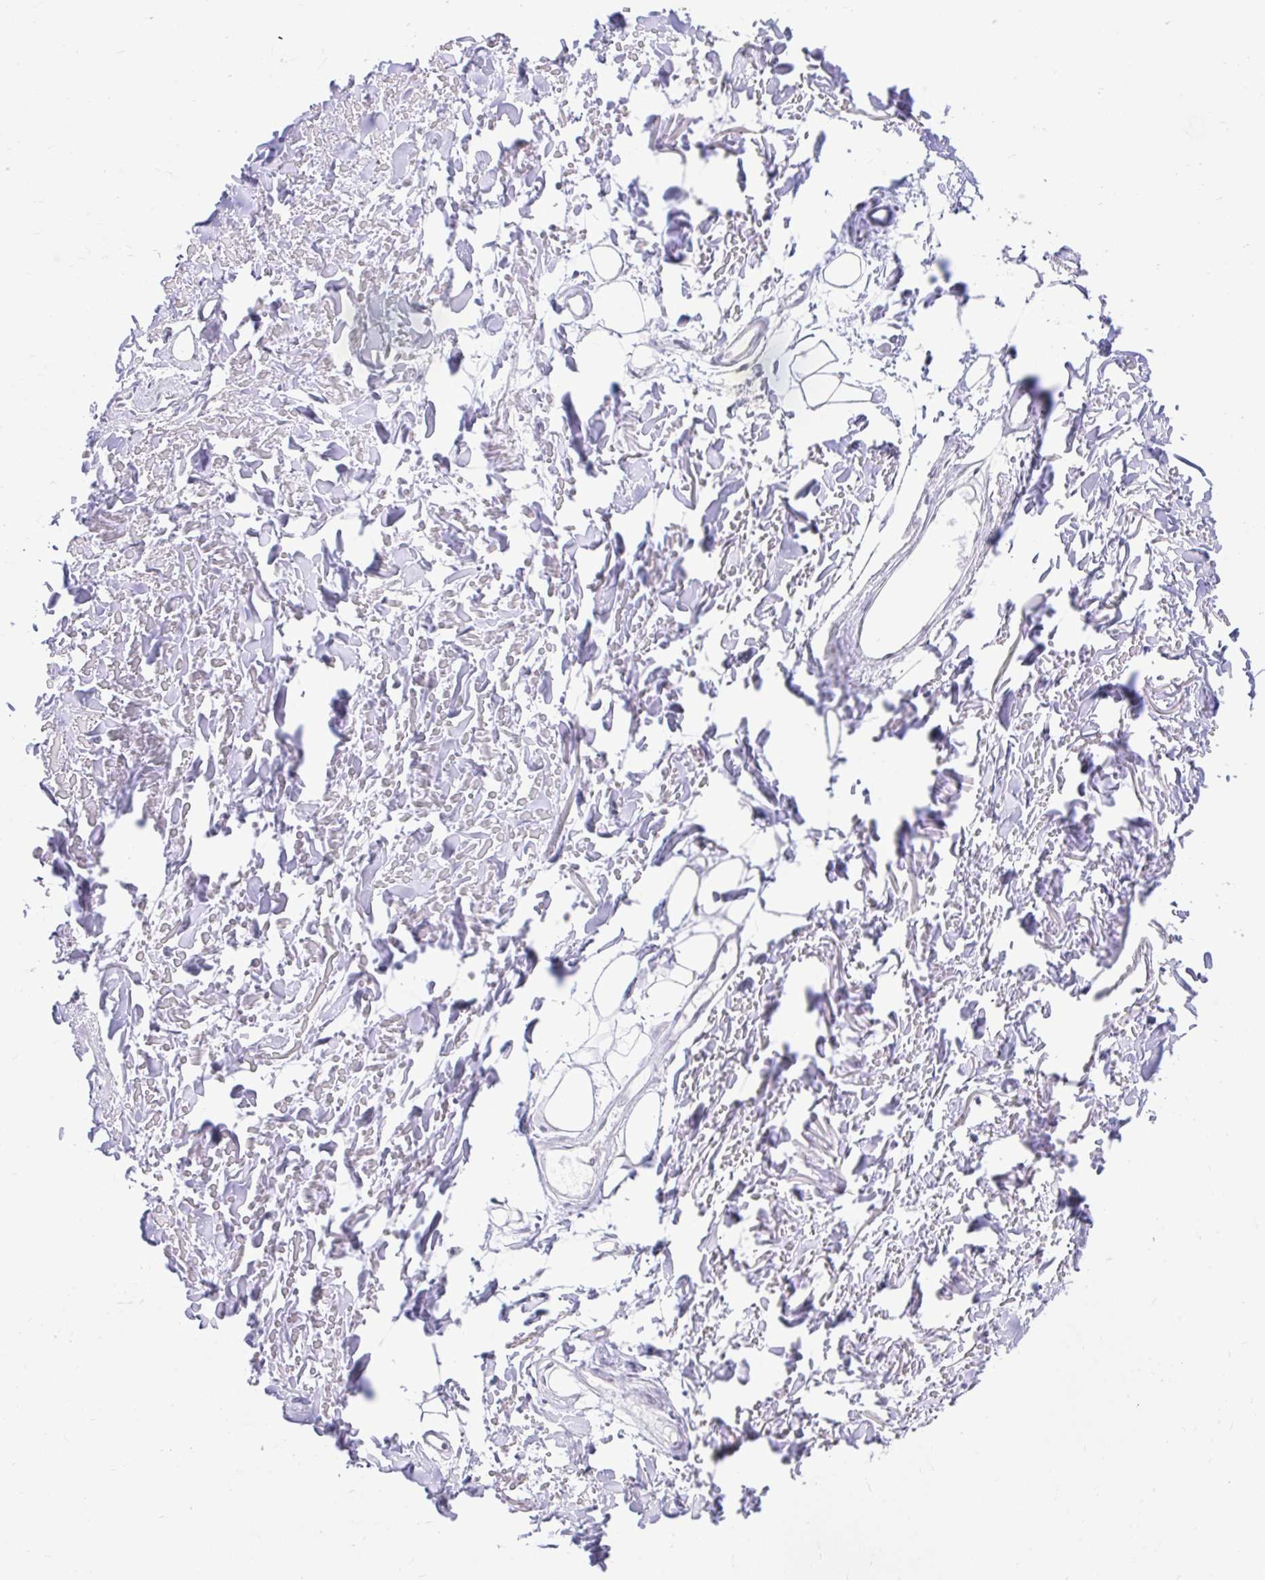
{"staining": {"intensity": "moderate", "quantity": ">75%", "location": "nuclear"}, "tissue": "soft tissue", "cell_type": "Chondrocytes", "image_type": "normal", "snomed": [{"axis": "morphology", "description": "Normal tissue, NOS"}, {"axis": "topography", "description": "Cartilage tissue"}], "caption": "The histopathology image shows staining of normal soft tissue, revealing moderate nuclear protein expression (brown color) within chondrocytes. The protein of interest is shown in brown color, while the nuclei are stained blue.", "gene": "ABCA9", "patient": {"sex": "male", "age": 57}}